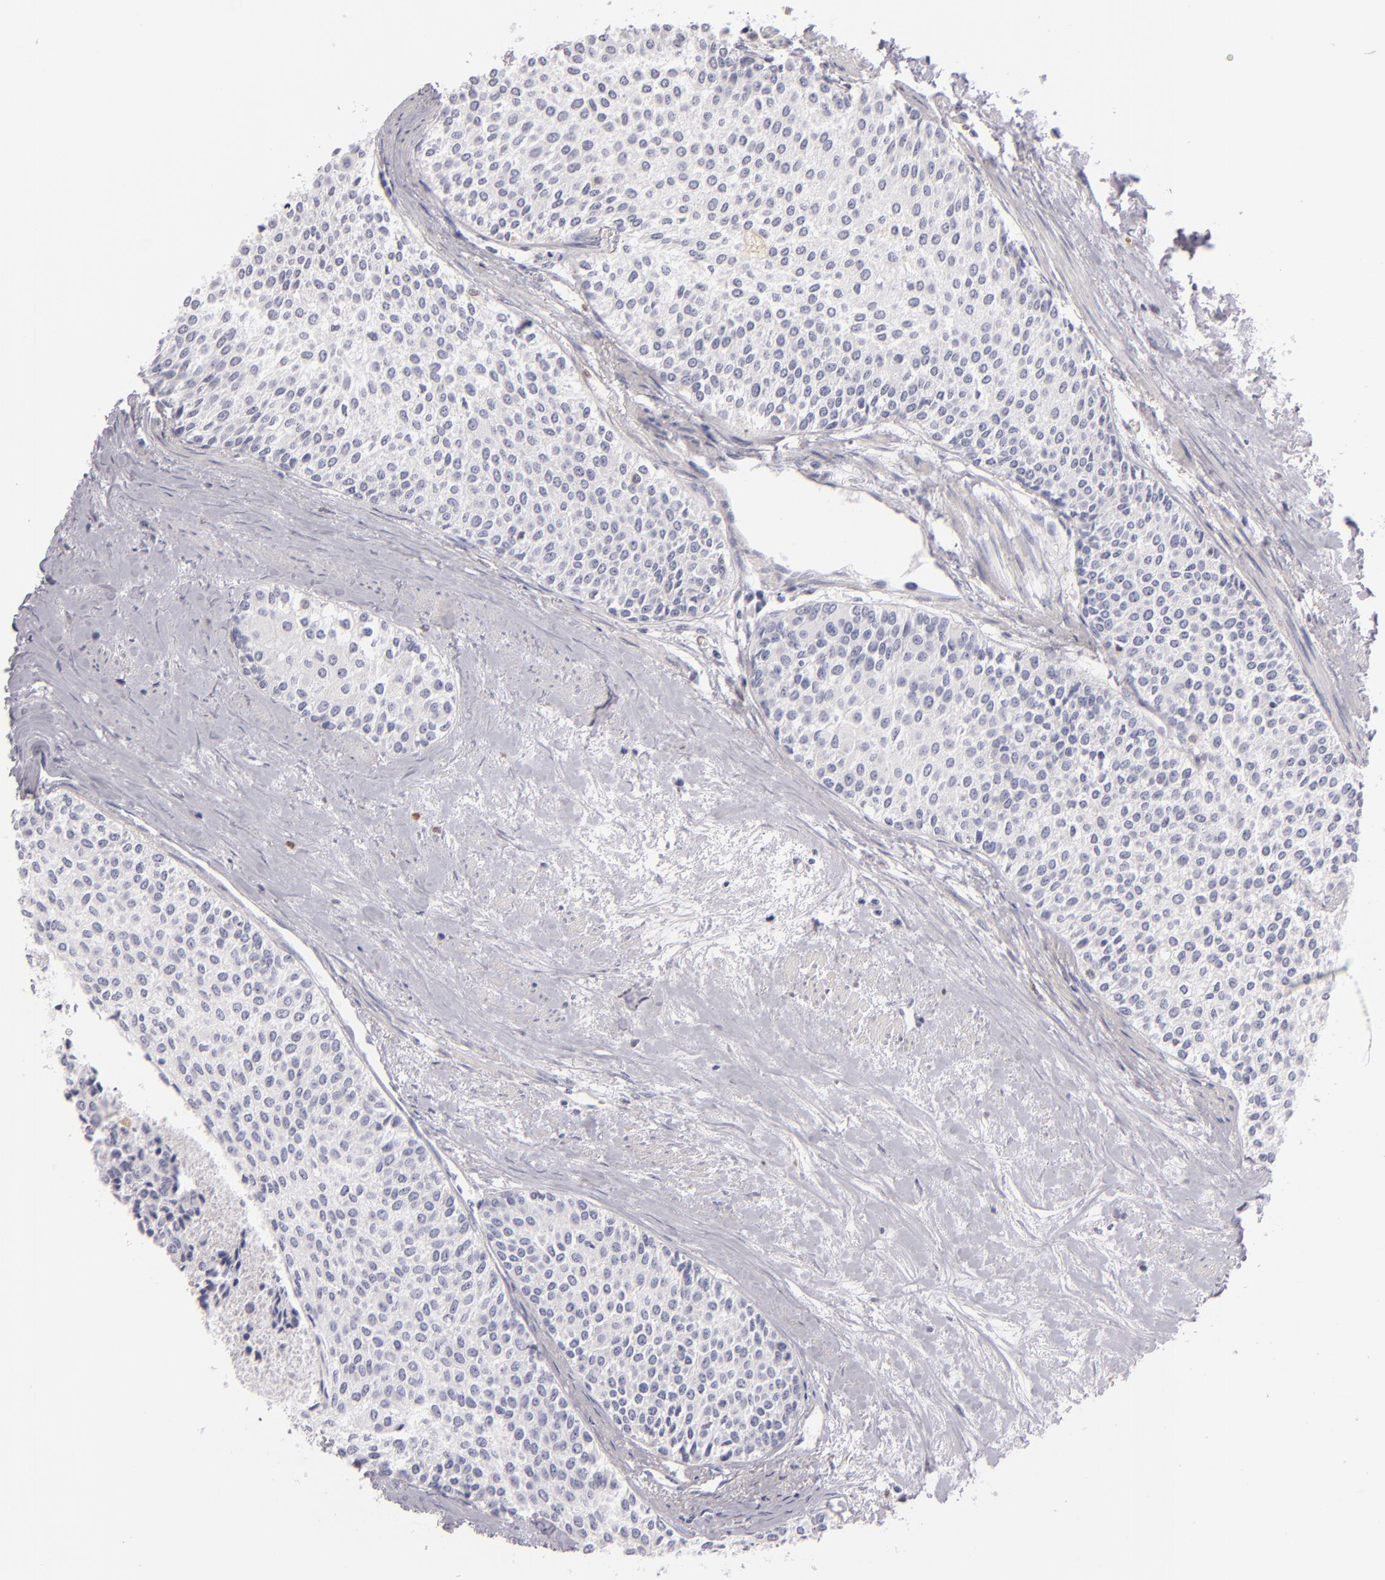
{"staining": {"intensity": "negative", "quantity": "none", "location": "none"}, "tissue": "urothelial cancer", "cell_type": "Tumor cells", "image_type": "cancer", "snomed": [{"axis": "morphology", "description": "Urothelial carcinoma, Low grade"}, {"axis": "topography", "description": "Urinary bladder"}], "caption": "An immunohistochemistry photomicrograph of urothelial carcinoma (low-grade) is shown. There is no staining in tumor cells of urothelial carcinoma (low-grade).", "gene": "F13A1", "patient": {"sex": "female", "age": 73}}